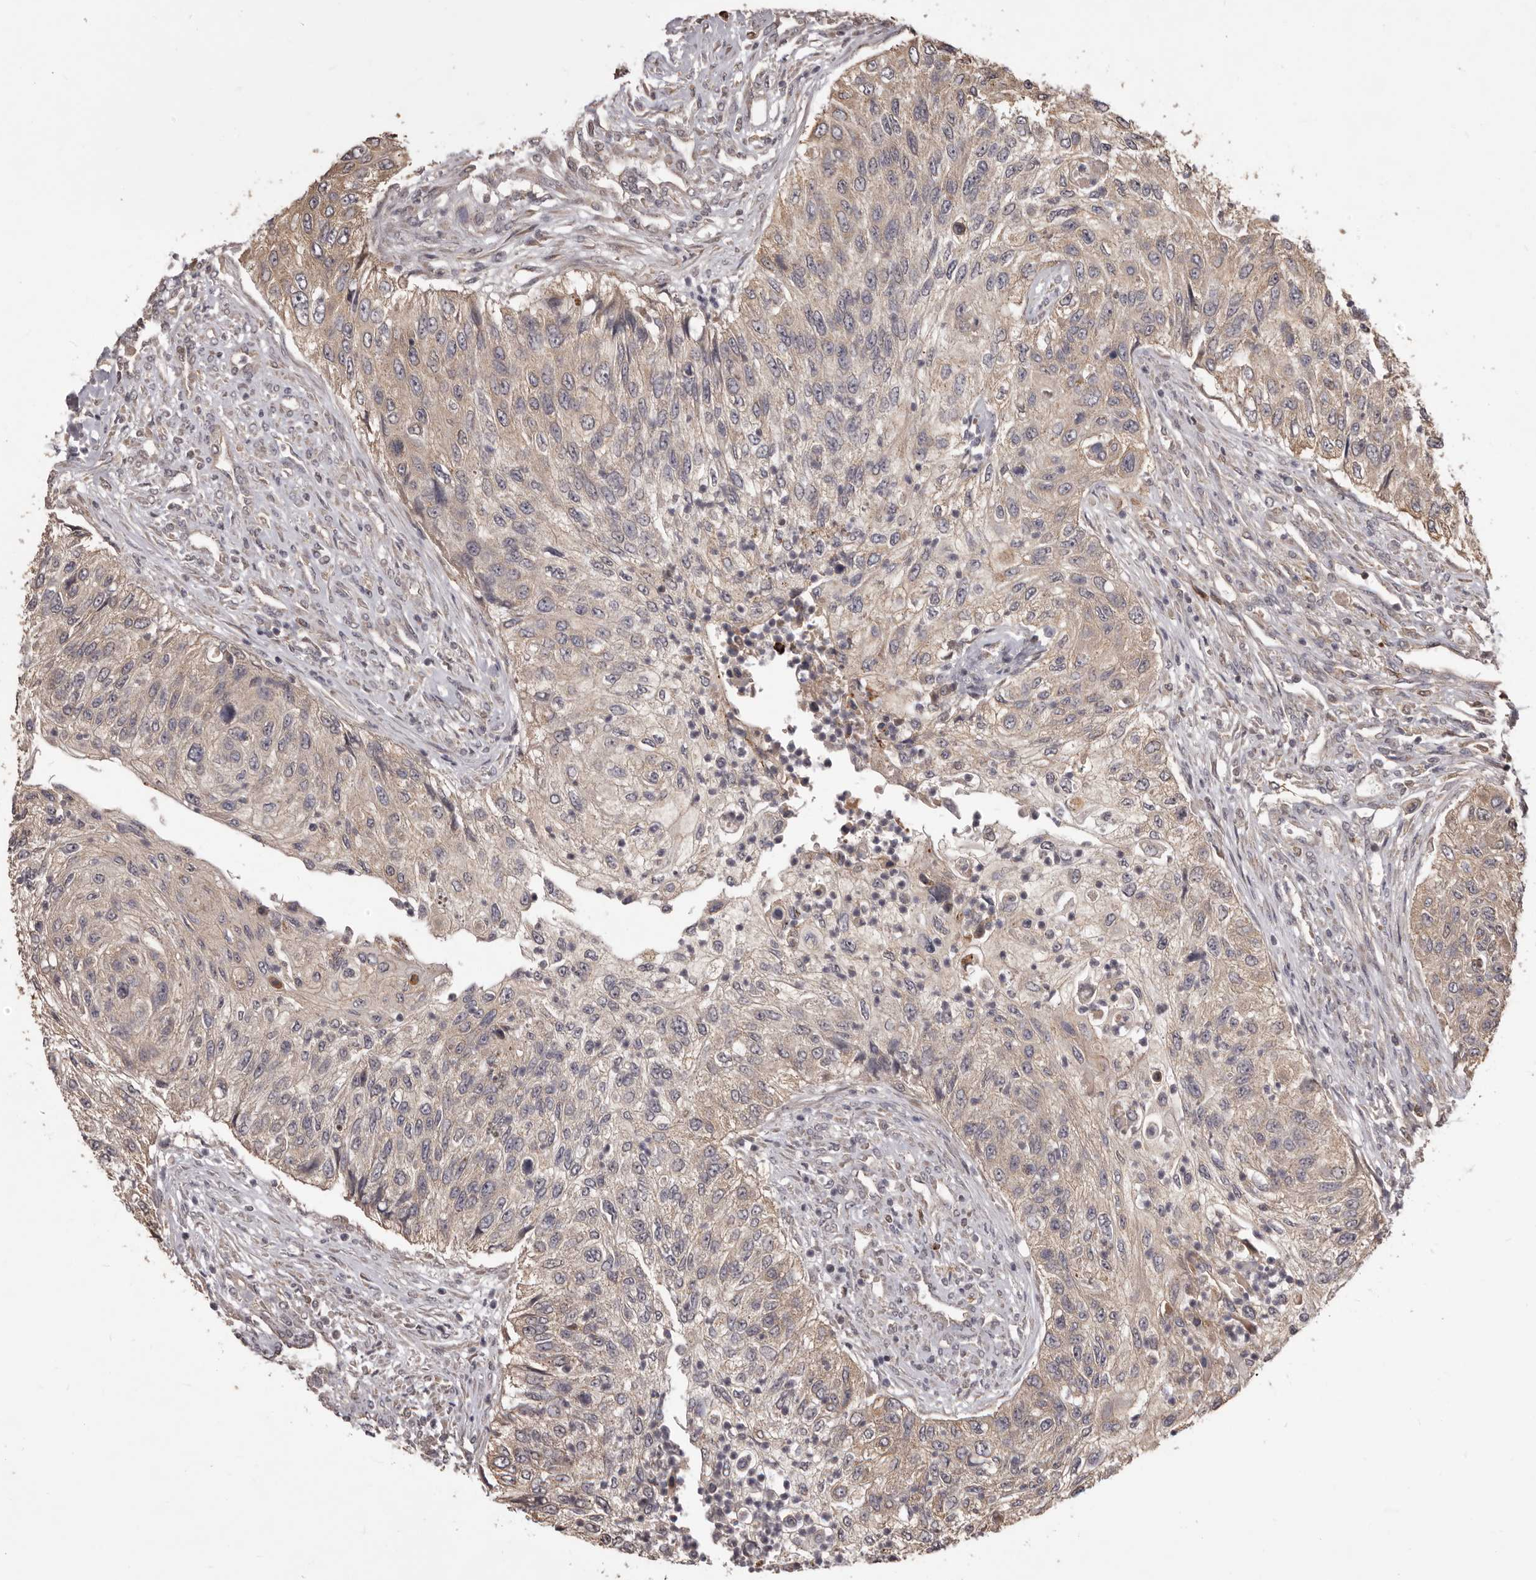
{"staining": {"intensity": "weak", "quantity": ">75%", "location": "cytoplasmic/membranous"}, "tissue": "urothelial cancer", "cell_type": "Tumor cells", "image_type": "cancer", "snomed": [{"axis": "morphology", "description": "Urothelial carcinoma, High grade"}, {"axis": "topography", "description": "Urinary bladder"}], "caption": "This is an image of immunohistochemistry staining of high-grade urothelial carcinoma, which shows weak staining in the cytoplasmic/membranous of tumor cells.", "gene": "MTO1", "patient": {"sex": "female", "age": 60}}